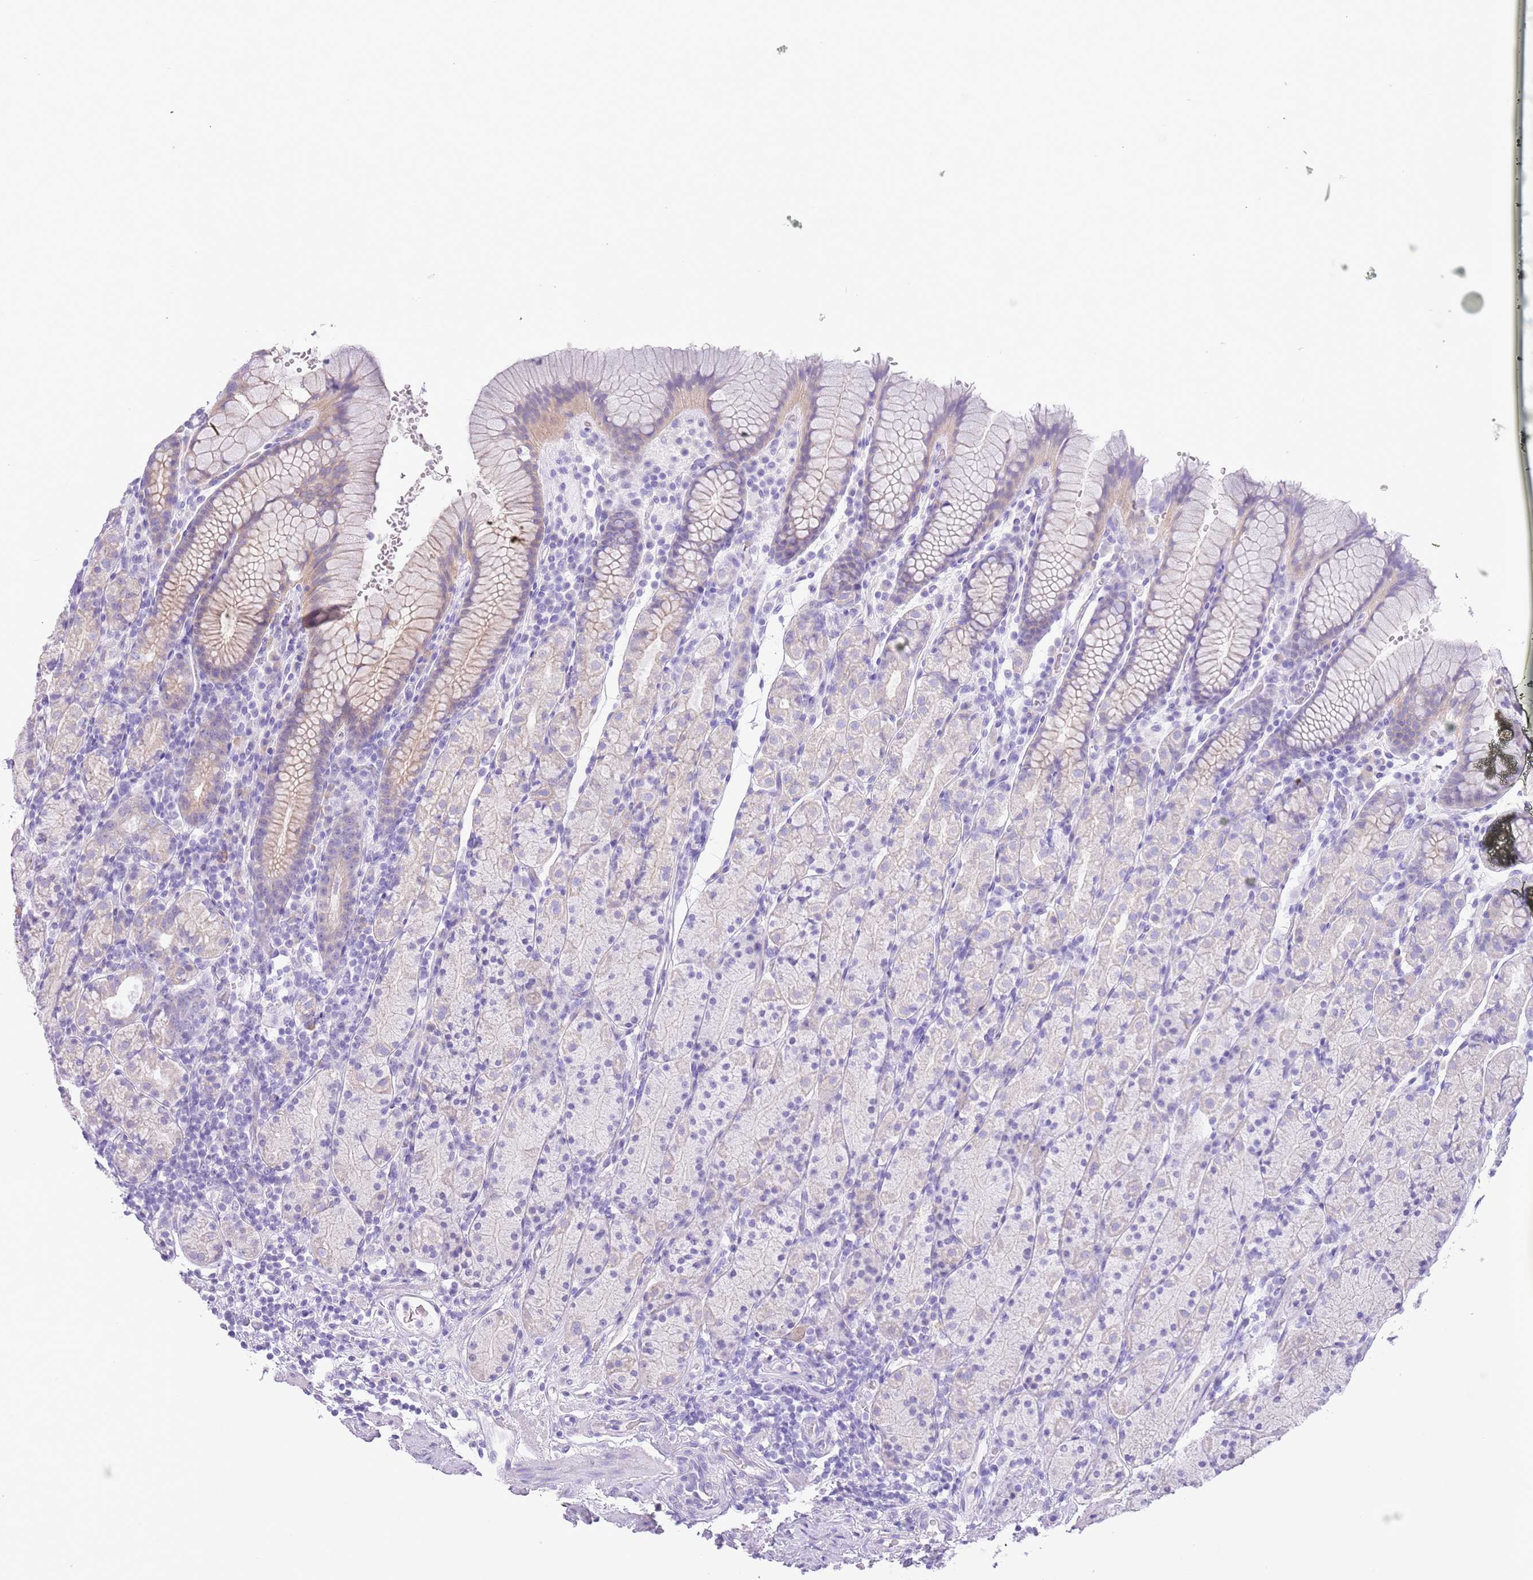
{"staining": {"intensity": "weak", "quantity": "<25%", "location": "cytoplasmic/membranous"}, "tissue": "stomach", "cell_type": "Glandular cells", "image_type": "normal", "snomed": [{"axis": "morphology", "description": "Normal tissue, NOS"}, {"axis": "topography", "description": "Stomach, upper"}, {"axis": "topography", "description": "Stomach"}], "caption": "IHC photomicrograph of unremarkable stomach stained for a protein (brown), which shows no expression in glandular cells. Nuclei are stained in blue.", "gene": "ACR", "patient": {"sex": "male", "age": 62}}